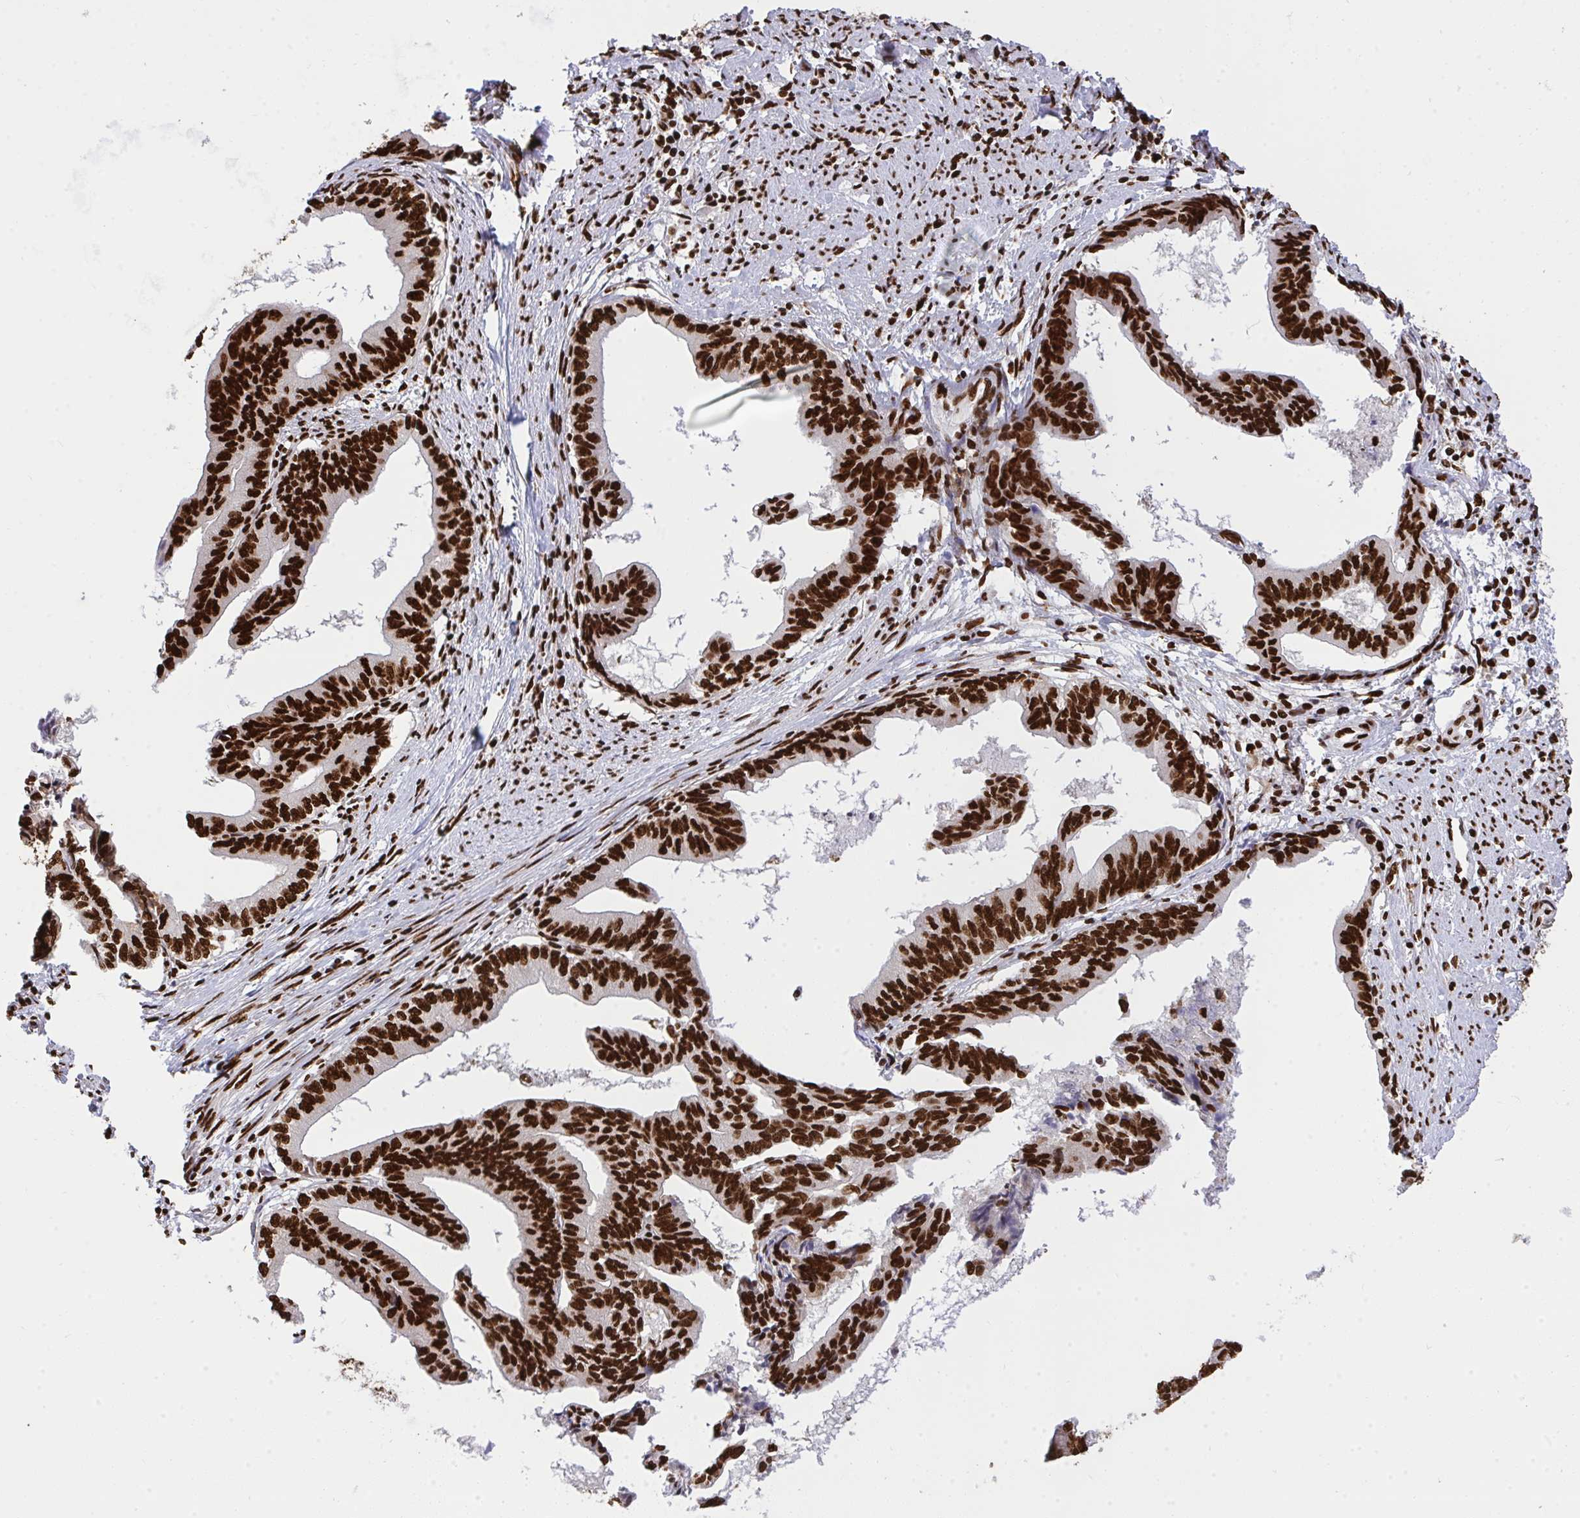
{"staining": {"intensity": "strong", "quantity": ">75%", "location": "nuclear"}, "tissue": "endometrial cancer", "cell_type": "Tumor cells", "image_type": "cancer", "snomed": [{"axis": "morphology", "description": "Adenocarcinoma, NOS"}, {"axis": "topography", "description": "Endometrium"}], "caption": "Protein expression by IHC displays strong nuclear expression in approximately >75% of tumor cells in adenocarcinoma (endometrial).", "gene": "HNRNPL", "patient": {"sex": "female", "age": 65}}